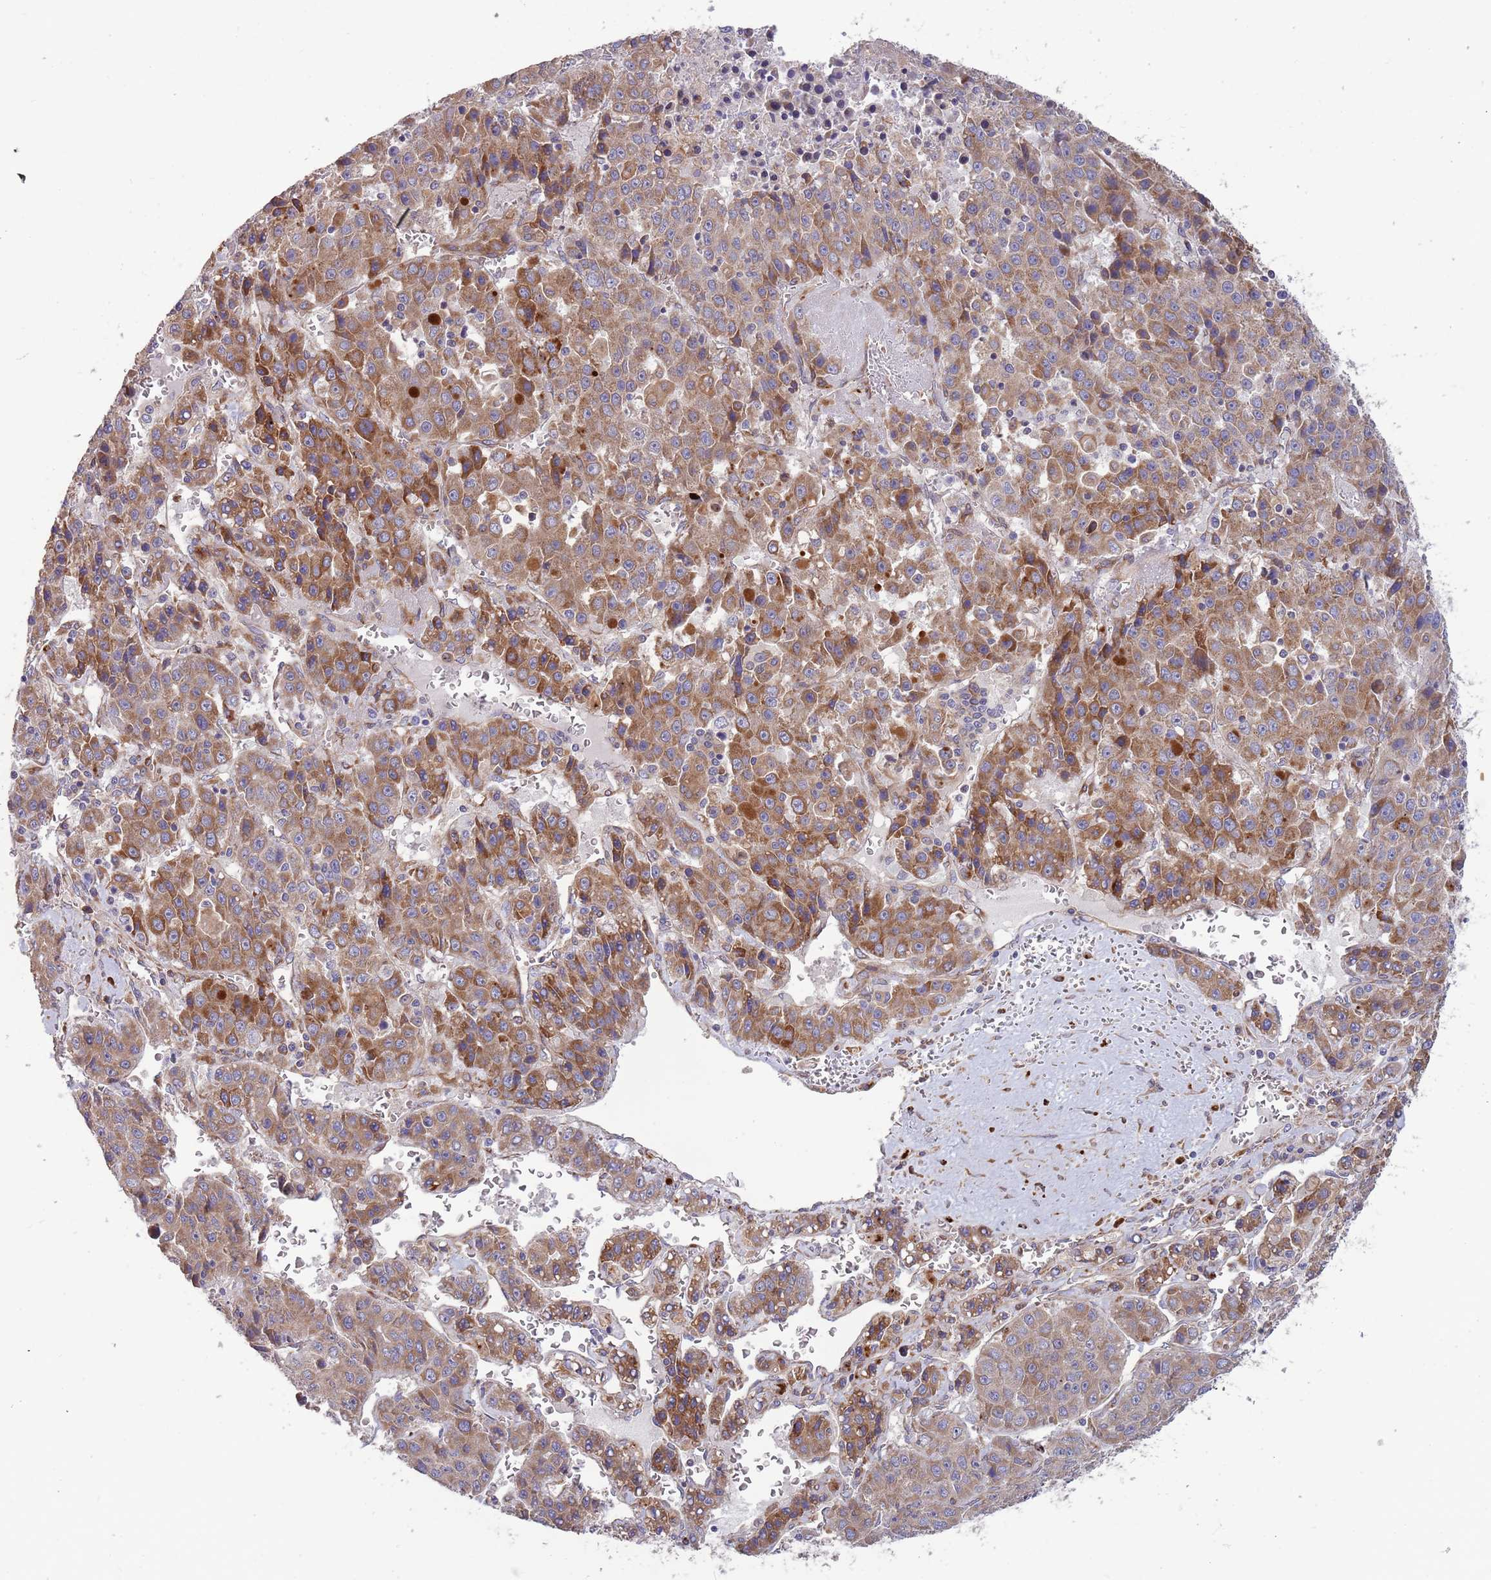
{"staining": {"intensity": "moderate", "quantity": ">75%", "location": "cytoplasmic/membranous"}, "tissue": "liver cancer", "cell_type": "Tumor cells", "image_type": "cancer", "snomed": [{"axis": "morphology", "description": "Carcinoma, Hepatocellular, NOS"}, {"axis": "topography", "description": "Liver"}], "caption": "A brown stain shows moderate cytoplasmic/membranous staining of a protein in hepatocellular carcinoma (liver) tumor cells. (Stains: DAB in brown, nuclei in blue, Microscopy: brightfield microscopy at high magnification).", "gene": "ARMCX6", "patient": {"sex": "female", "age": 53}}